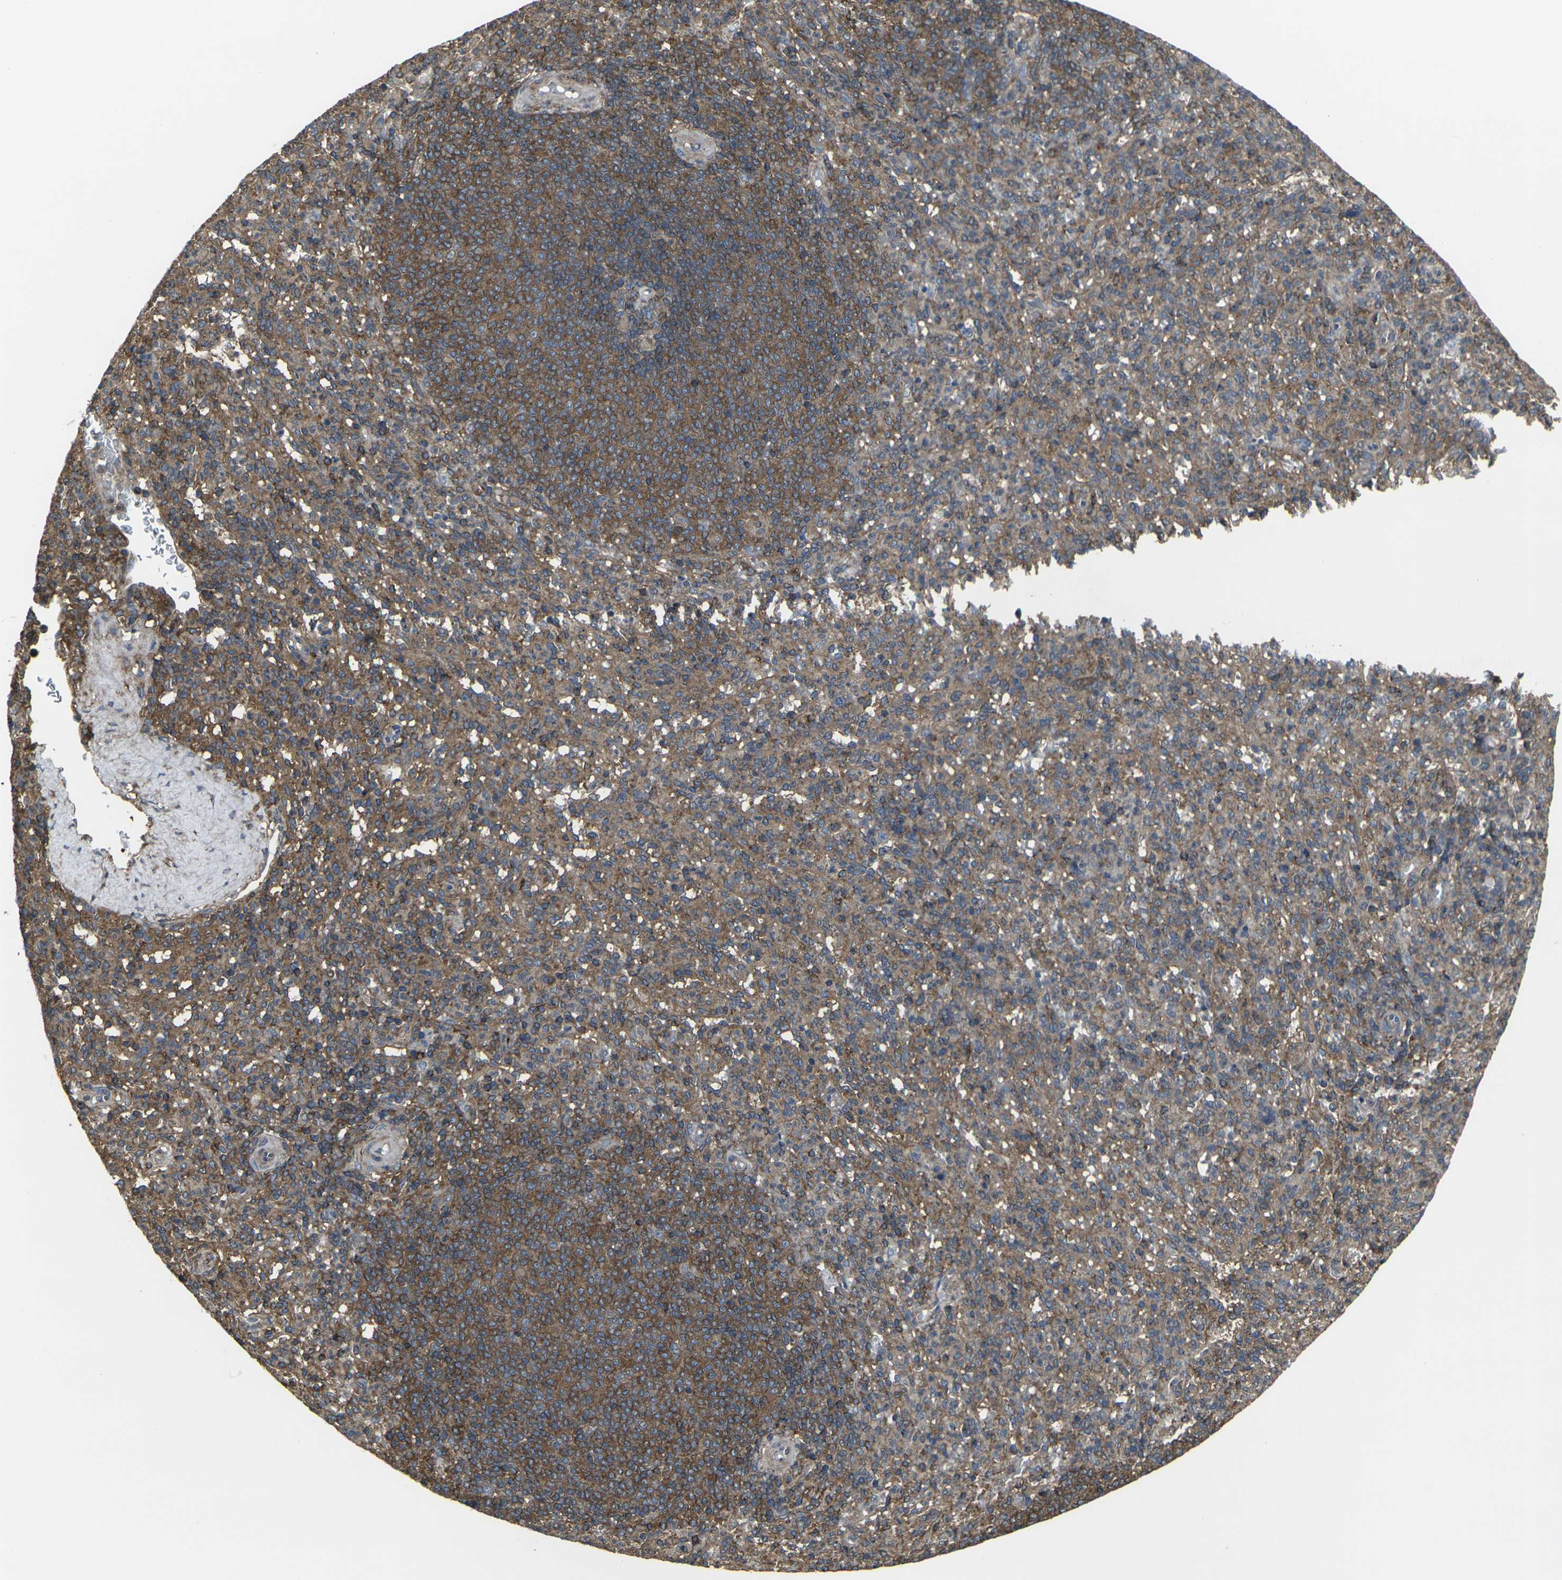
{"staining": {"intensity": "moderate", "quantity": "25%-75%", "location": "cytoplasmic/membranous"}, "tissue": "spleen", "cell_type": "Cells in red pulp", "image_type": "normal", "snomed": [{"axis": "morphology", "description": "Normal tissue, NOS"}, {"axis": "topography", "description": "Spleen"}], "caption": "Immunohistochemistry (IHC) of normal human spleen reveals medium levels of moderate cytoplasmic/membranous positivity in about 25%-75% of cells in red pulp.", "gene": "PRKACB", "patient": {"sex": "male", "age": 36}}